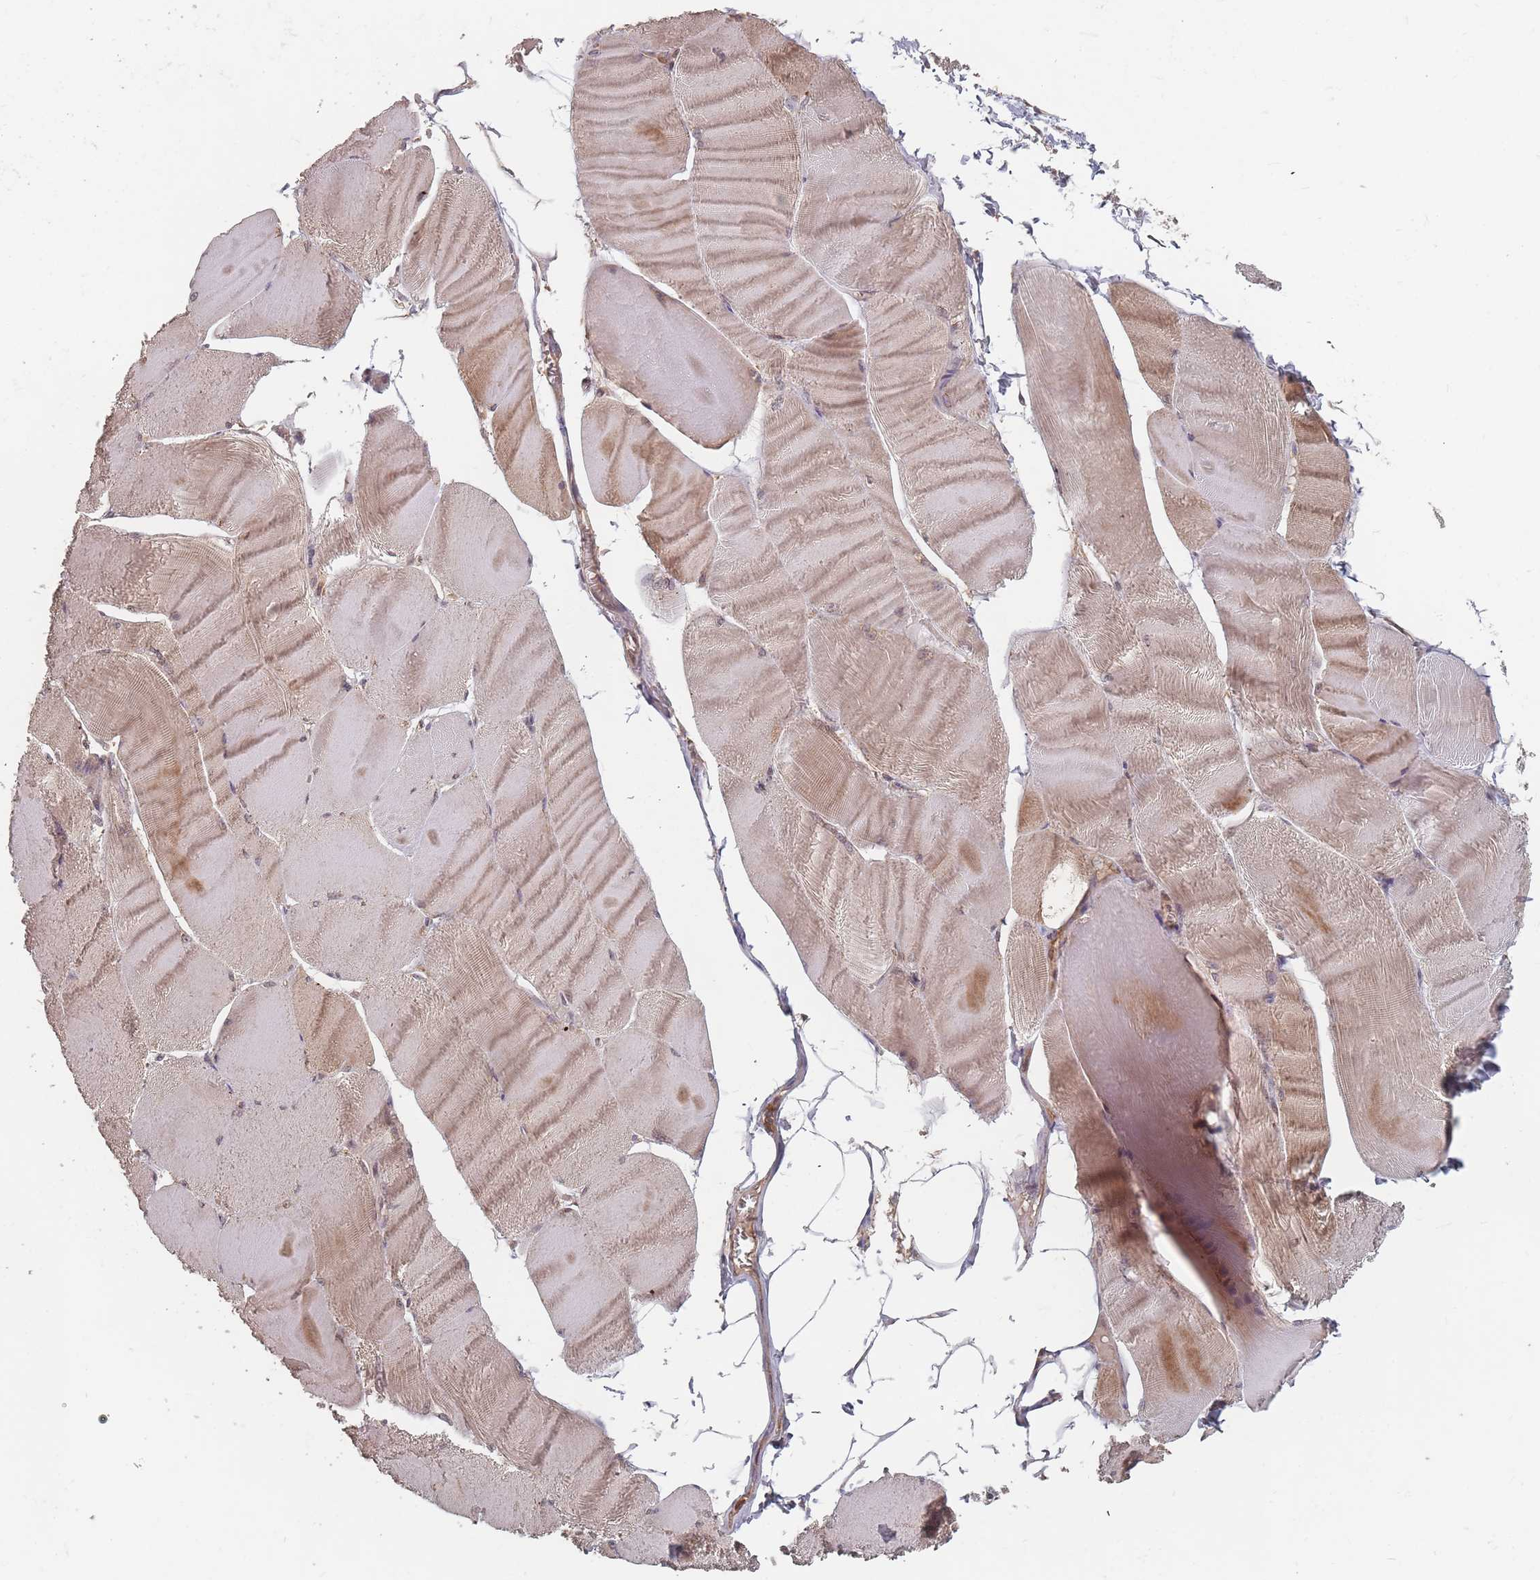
{"staining": {"intensity": "moderate", "quantity": "25%-75%", "location": "cytoplasmic/membranous"}, "tissue": "skeletal muscle", "cell_type": "Myocytes", "image_type": "normal", "snomed": [{"axis": "morphology", "description": "Normal tissue, NOS"}, {"axis": "morphology", "description": "Basal cell carcinoma"}, {"axis": "topography", "description": "Skeletal muscle"}], "caption": "Normal skeletal muscle was stained to show a protein in brown. There is medium levels of moderate cytoplasmic/membranous expression in approximately 25%-75% of myocytes.", "gene": "C3orf14", "patient": {"sex": "female", "age": 64}}